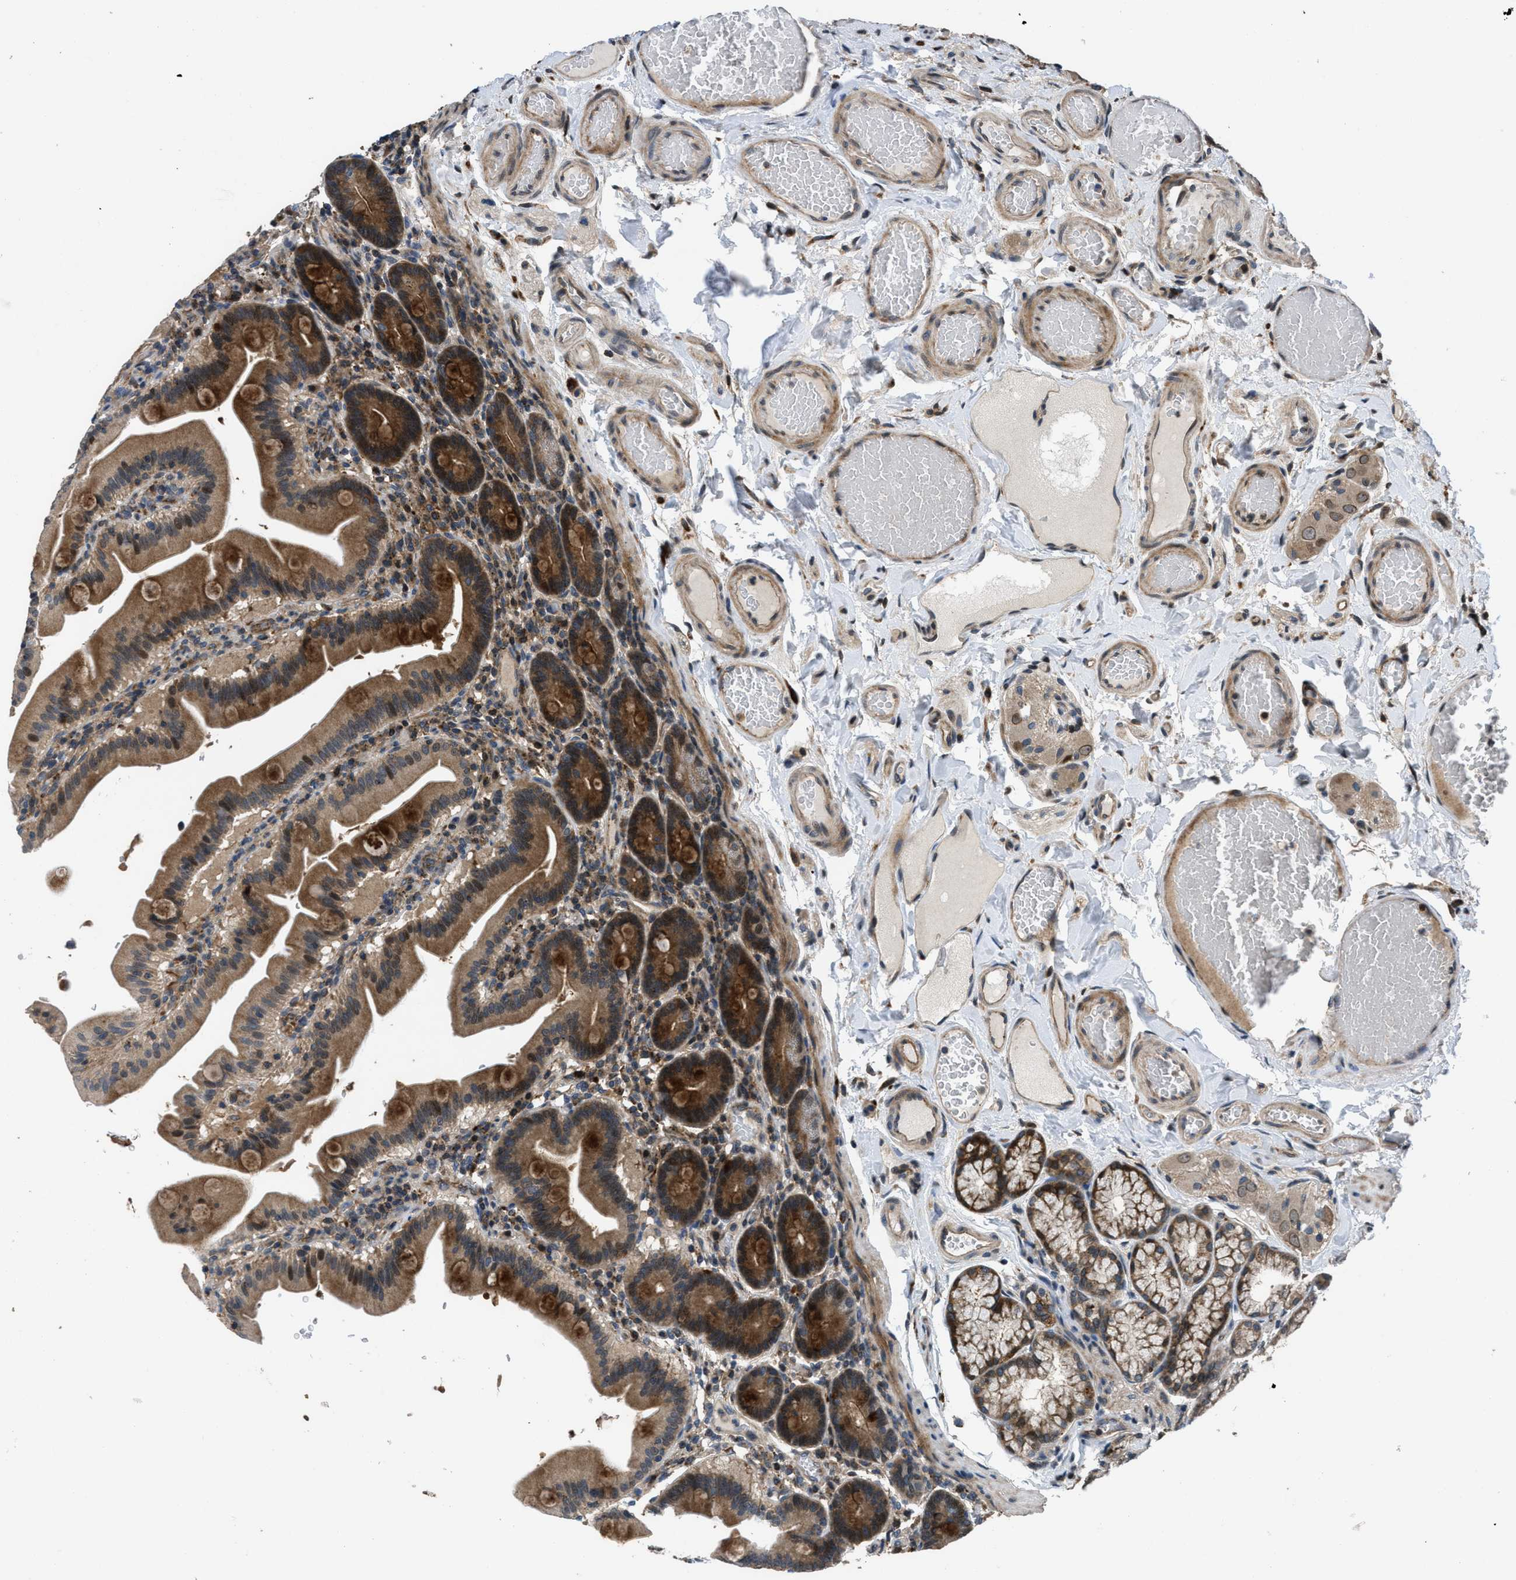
{"staining": {"intensity": "strong", "quantity": ">75%", "location": "cytoplasmic/membranous"}, "tissue": "duodenum", "cell_type": "Glandular cells", "image_type": "normal", "snomed": [{"axis": "morphology", "description": "Normal tissue, NOS"}, {"axis": "topography", "description": "Duodenum"}], "caption": "Immunohistochemistry (IHC) micrograph of benign duodenum: duodenum stained using immunohistochemistry (IHC) shows high levels of strong protein expression localized specifically in the cytoplasmic/membranous of glandular cells, appearing as a cytoplasmic/membranous brown color.", "gene": "CTBS", "patient": {"sex": "male", "age": 54}}